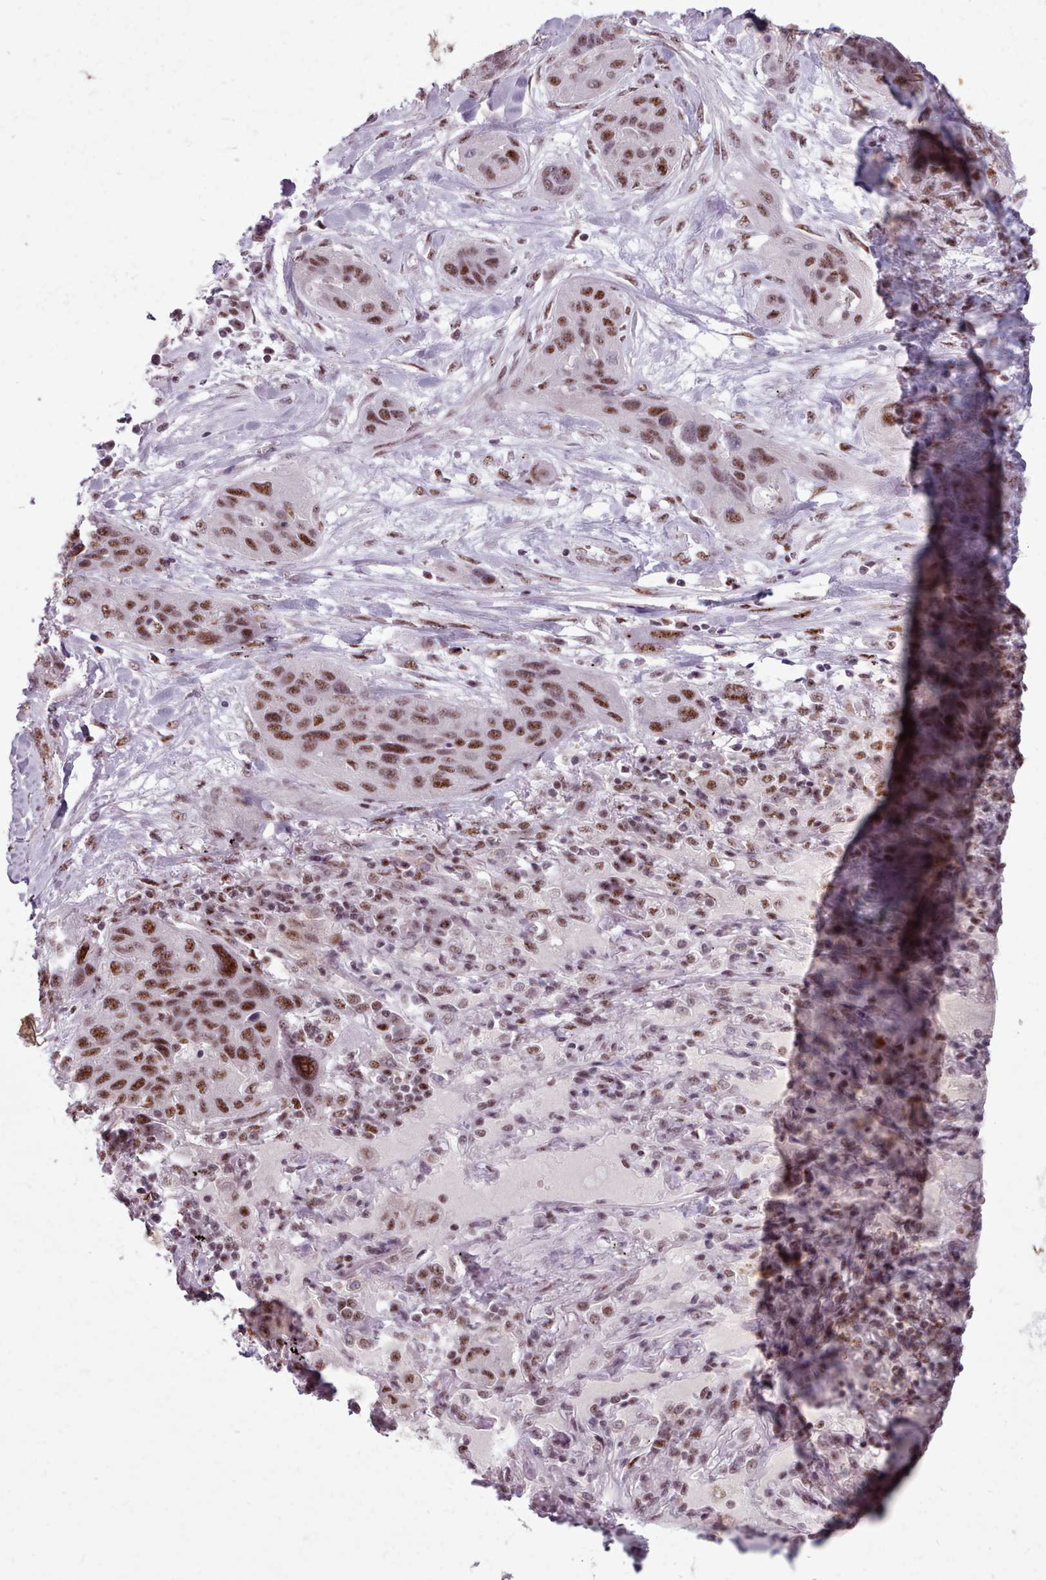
{"staining": {"intensity": "moderate", "quantity": ">75%", "location": "nuclear"}, "tissue": "lung cancer", "cell_type": "Tumor cells", "image_type": "cancer", "snomed": [{"axis": "morphology", "description": "Squamous cell carcinoma, NOS"}, {"axis": "topography", "description": "Lung"}], "caption": "Lung cancer stained with DAB immunohistochemistry shows medium levels of moderate nuclear staining in about >75% of tumor cells. The staining was performed using DAB, with brown indicating positive protein expression. Nuclei are stained blue with hematoxylin.", "gene": "SRRM1", "patient": {"sex": "female", "age": 70}}